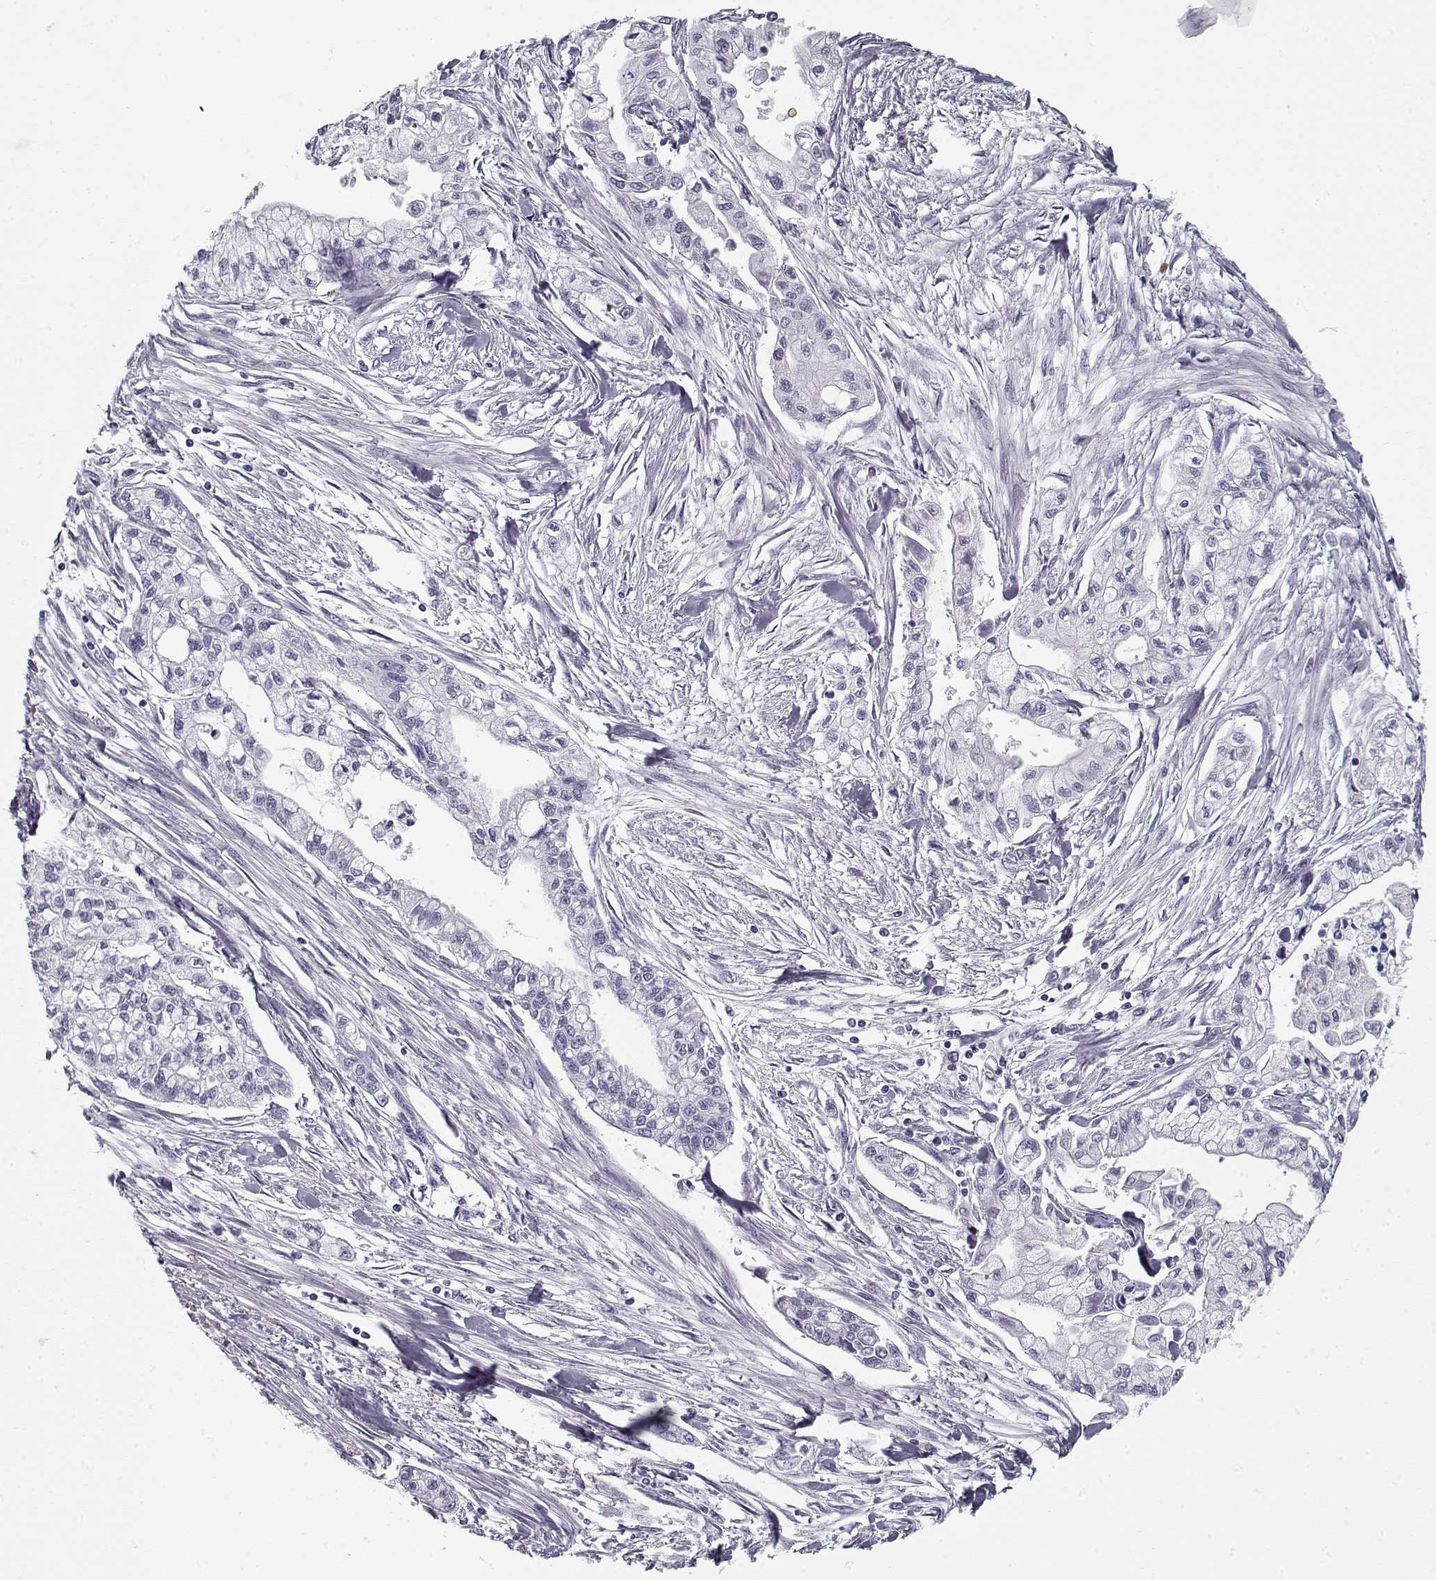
{"staining": {"intensity": "negative", "quantity": "none", "location": "none"}, "tissue": "pancreatic cancer", "cell_type": "Tumor cells", "image_type": "cancer", "snomed": [{"axis": "morphology", "description": "Adenocarcinoma, NOS"}, {"axis": "topography", "description": "Pancreas"}], "caption": "A high-resolution photomicrograph shows immunohistochemistry staining of pancreatic cancer, which reveals no significant positivity in tumor cells. Brightfield microscopy of immunohistochemistry stained with DAB (brown) and hematoxylin (blue), captured at high magnification.", "gene": "SPACA9", "patient": {"sex": "male", "age": 54}}